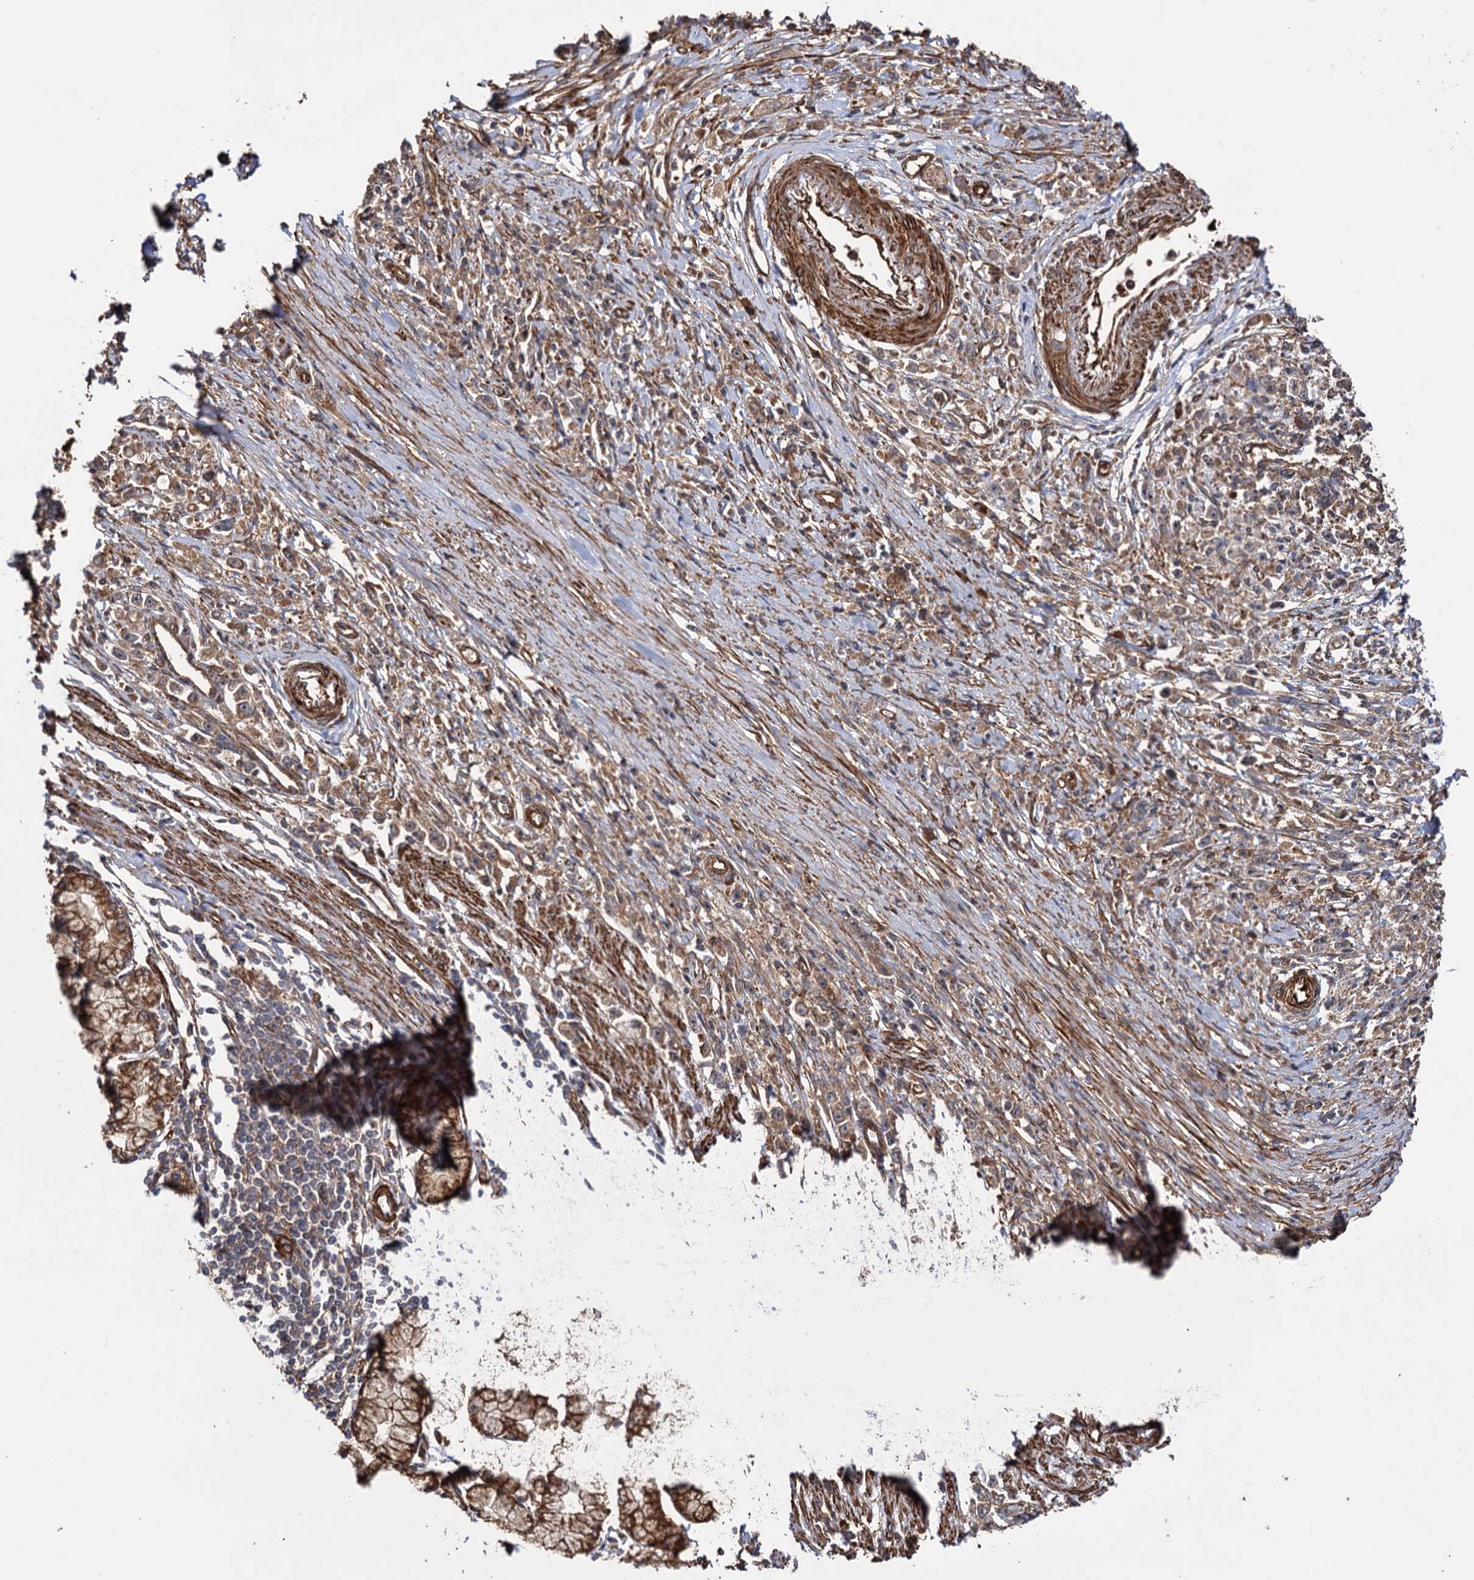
{"staining": {"intensity": "moderate", "quantity": ">75%", "location": "cytoplasmic/membranous"}, "tissue": "stomach cancer", "cell_type": "Tumor cells", "image_type": "cancer", "snomed": [{"axis": "morphology", "description": "Adenocarcinoma, NOS"}, {"axis": "topography", "description": "Stomach"}], "caption": "Moderate cytoplasmic/membranous positivity for a protein is appreciated in about >75% of tumor cells of stomach cancer (adenocarcinoma) using immunohistochemistry (IHC).", "gene": "ATP8B4", "patient": {"sex": "female", "age": 59}}